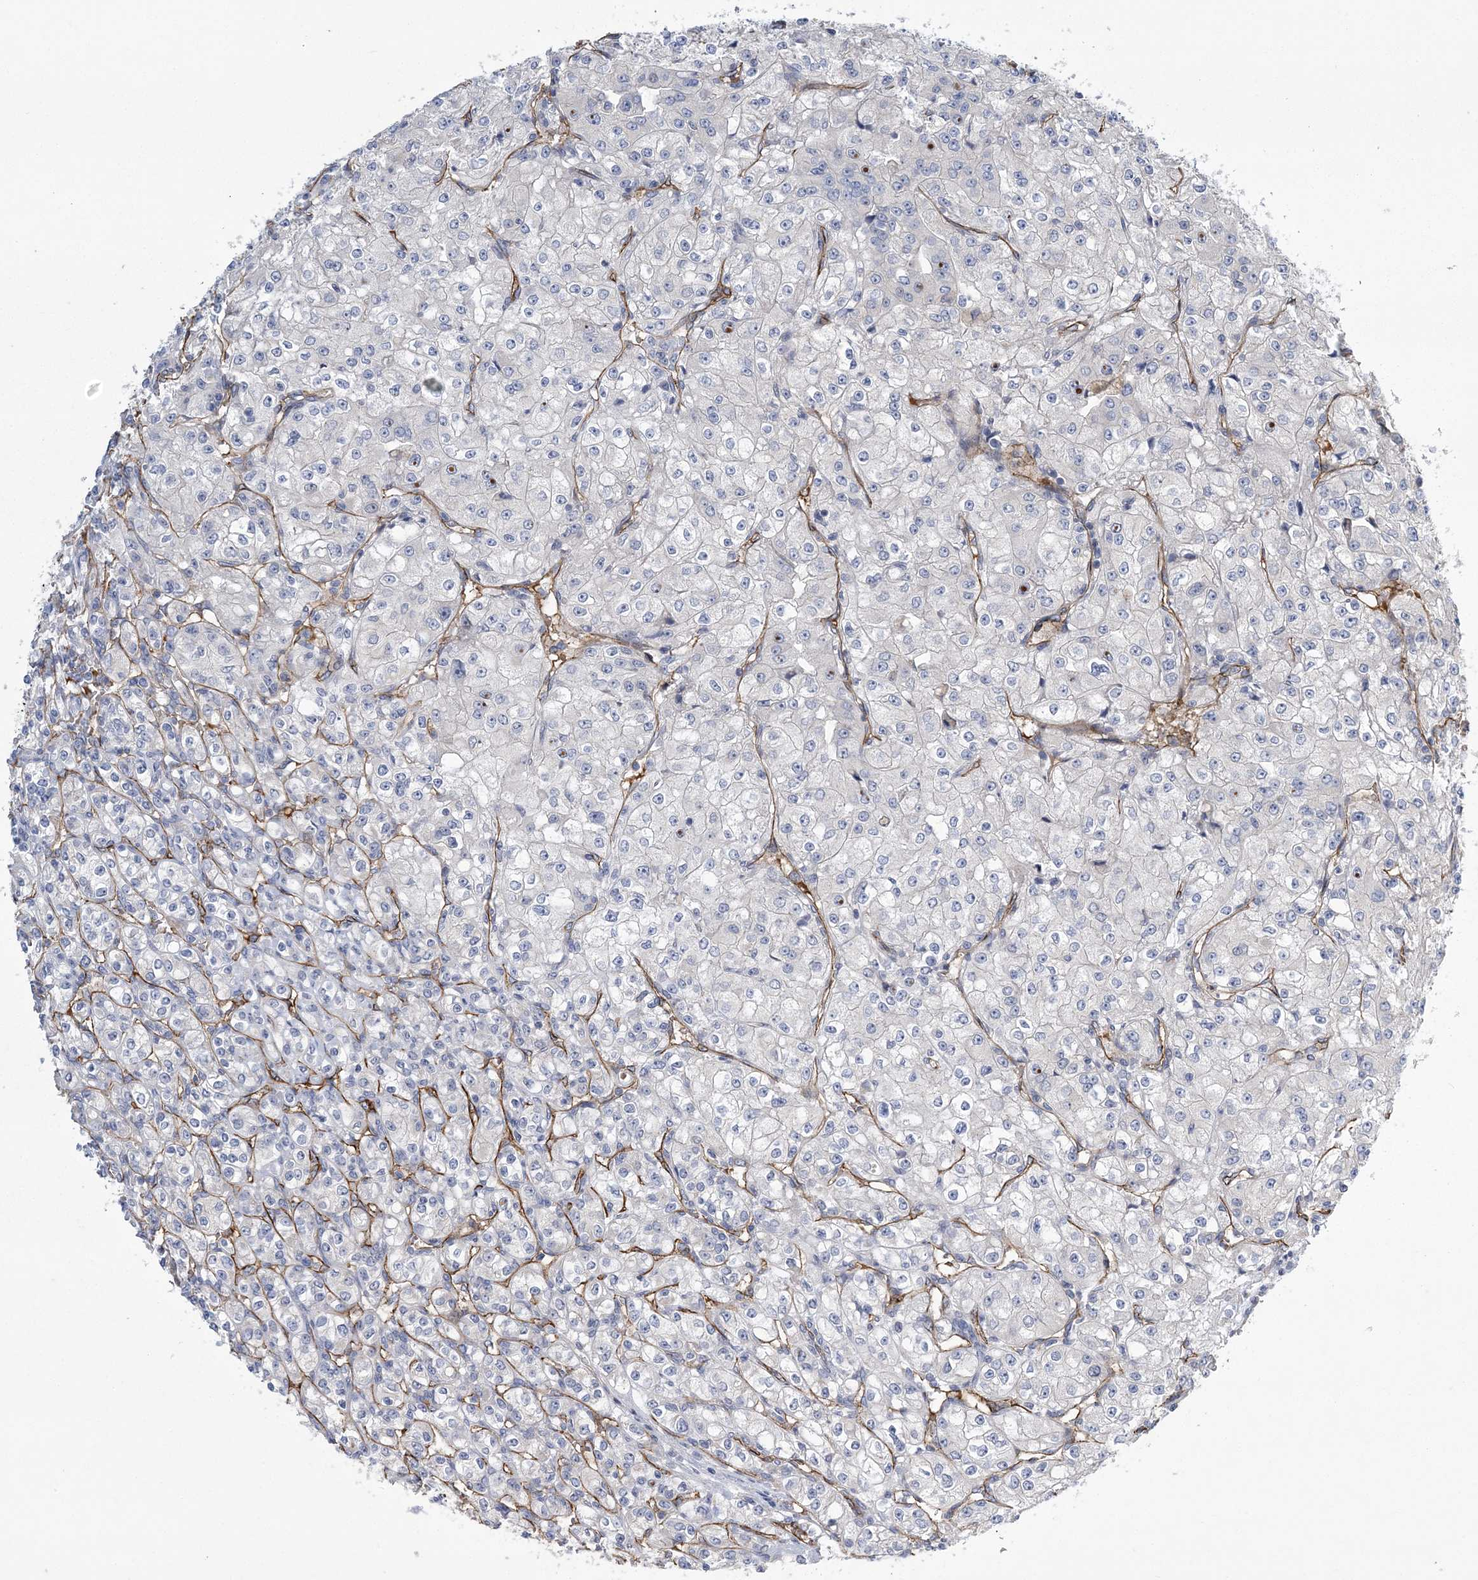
{"staining": {"intensity": "negative", "quantity": "none", "location": "none"}, "tissue": "renal cancer", "cell_type": "Tumor cells", "image_type": "cancer", "snomed": [{"axis": "morphology", "description": "Adenocarcinoma, NOS"}, {"axis": "topography", "description": "Kidney"}], "caption": "Immunohistochemical staining of renal cancer reveals no significant staining in tumor cells.", "gene": "CALN1", "patient": {"sex": "male", "age": 77}}